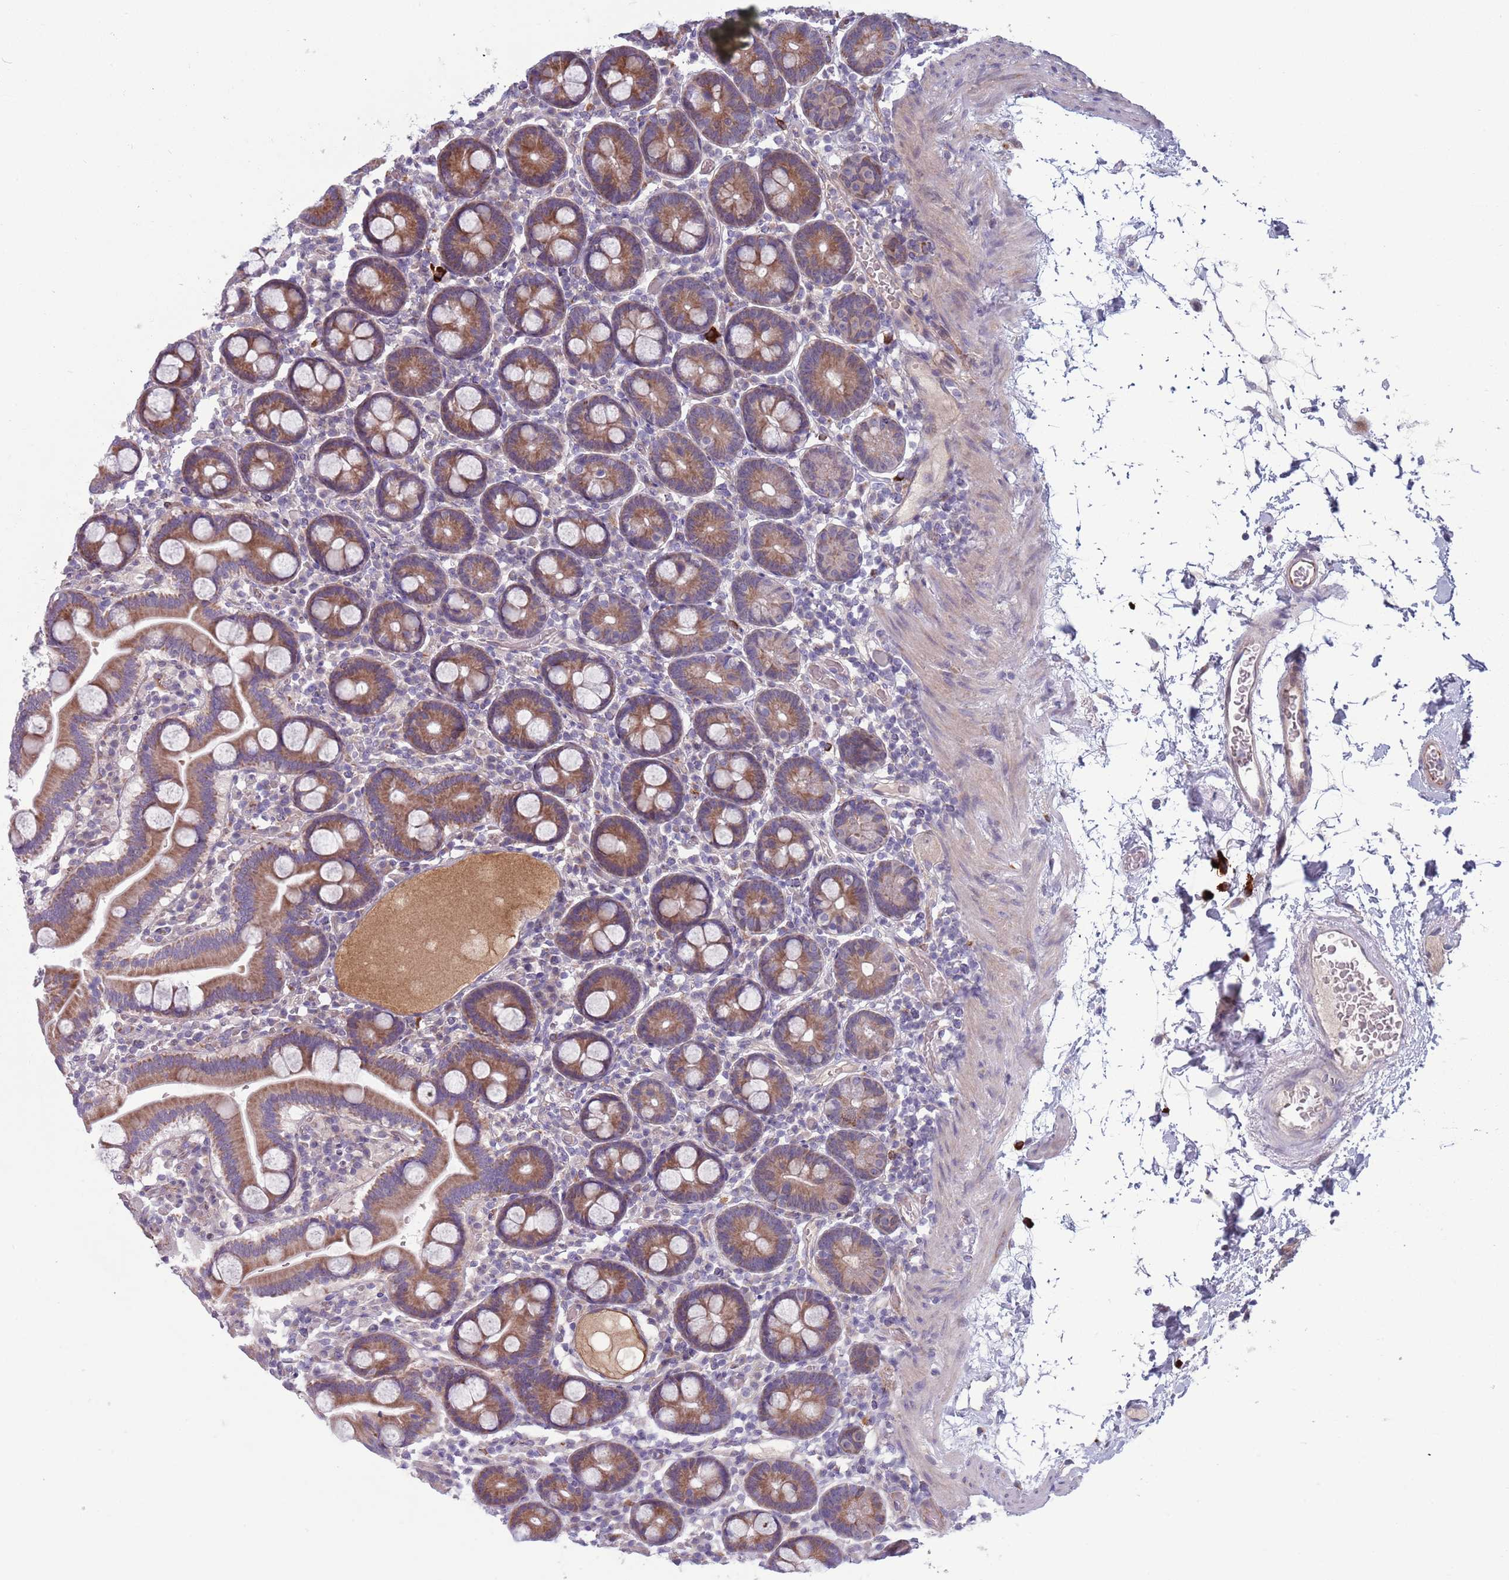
{"staining": {"intensity": "moderate", "quantity": ">75%", "location": "cytoplasmic/membranous"}, "tissue": "duodenum", "cell_type": "Glandular cells", "image_type": "normal", "snomed": [{"axis": "morphology", "description": "Normal tissue, NOS"}, {"axis": "topography", "description": "Duodenum"}], "caption": "Protein staining reveals moderate cytoplasmic/membranous expression in about >75% of glandular cells in benign duodenum. (Brightfield microscopy of DAB IHC at high magnification).", "gene": "TYW1B", "patient": {"sex": "male", "age": 55}}